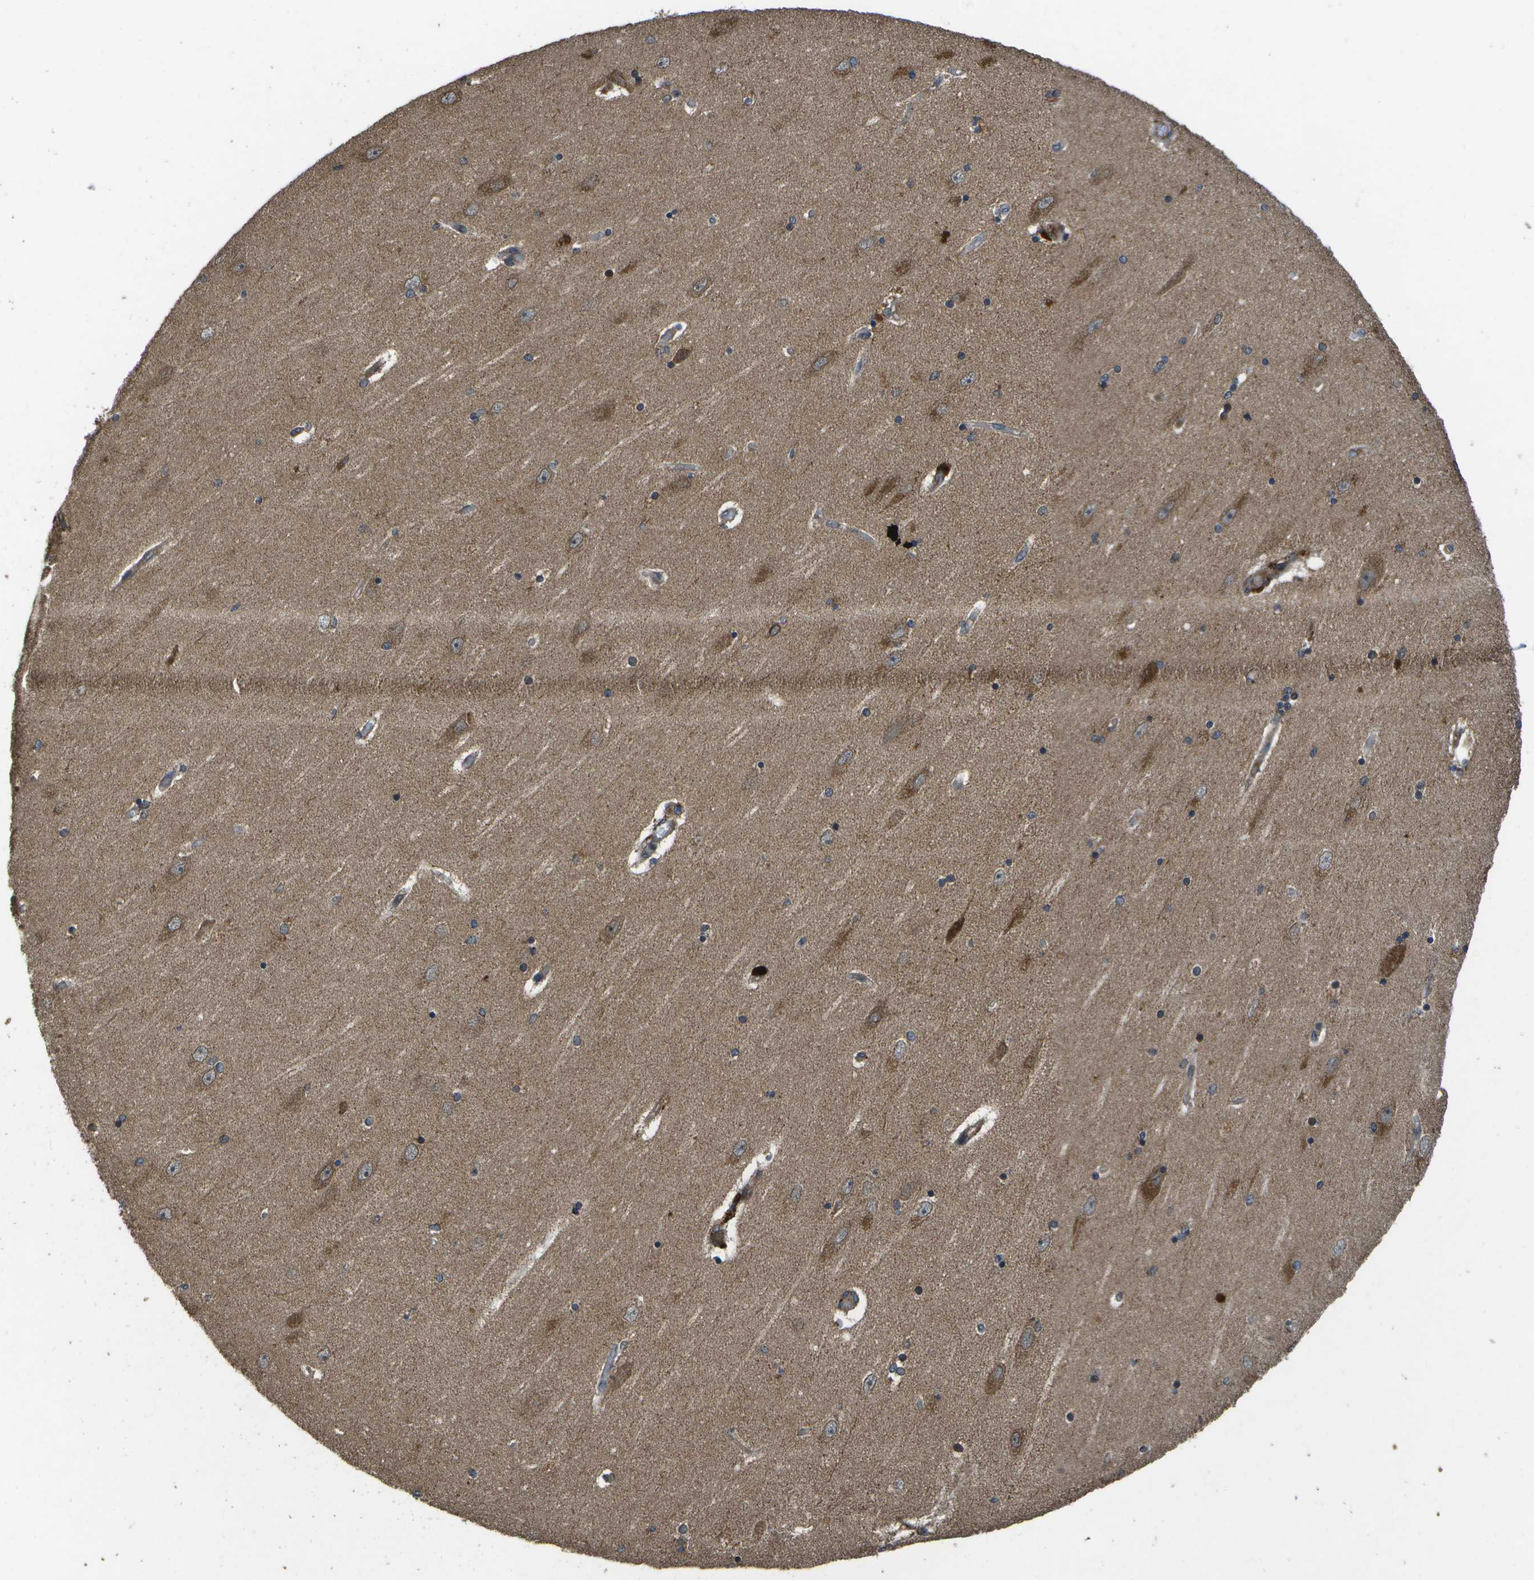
{"staining": {"intensity": "moderate", "quantity": "<25%", "location": "cytoplasmic/membranous"}, "tissue": "hippocampus", "cell_type": "Glial cells", "image_type": "normal", "snomed": [{"axis": "morphology", "description": "Normal tissue, NOS"}, {"axis": "topography", "description": "Hippocampus"}], "caption": "Immunohistochemistry image of normal hippocampus stained for a protein (brown), which exhibits low levels of moderate cytoplasmic/membranous positivity in about <25% of glial cells.", "gene": "HFE", "patient": {"sex": "female", "age": 54}}